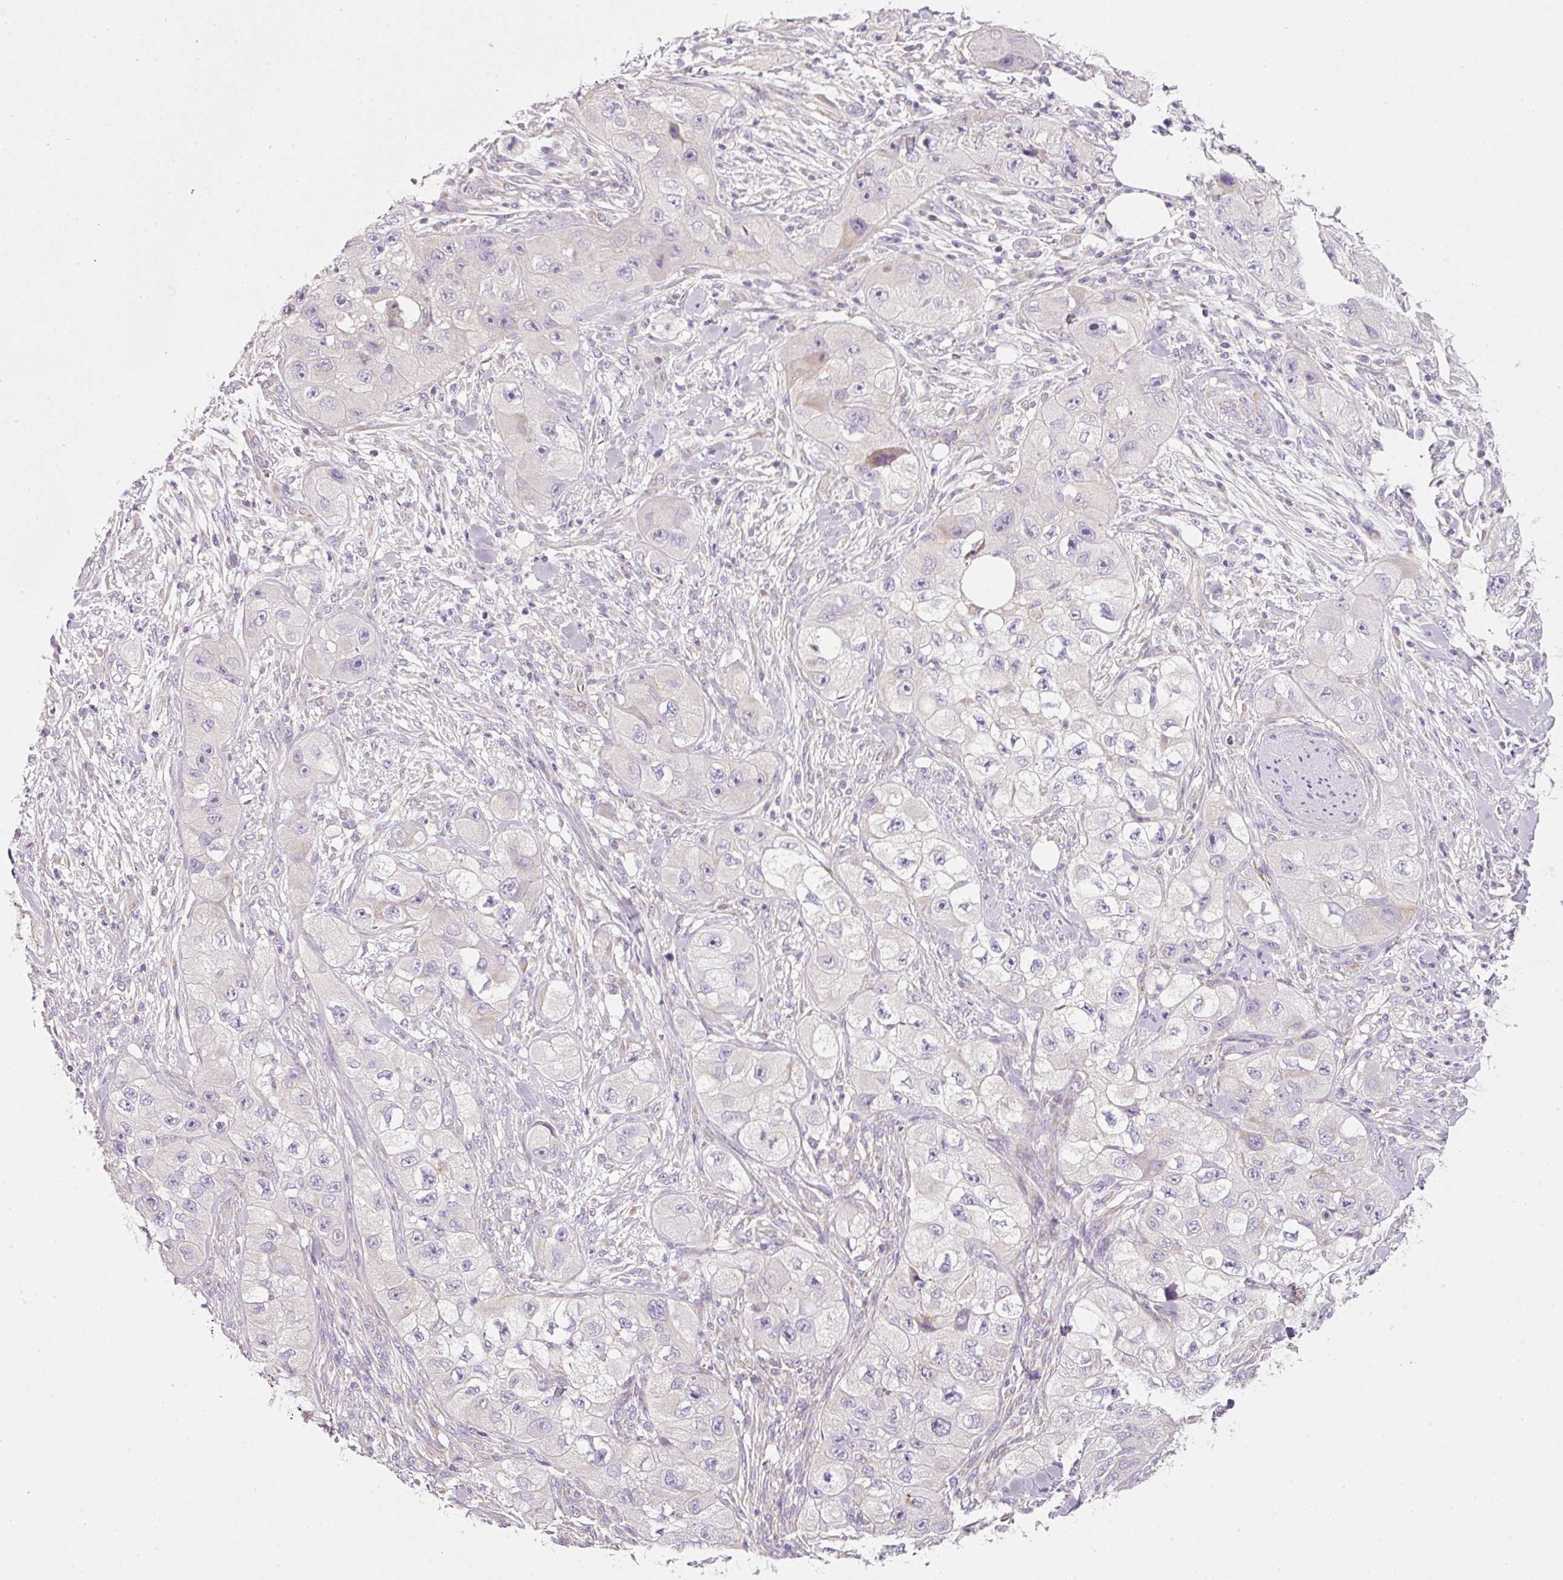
{"staining": {"intensity": "negative", "quantity": "none", "location": "none"}, "tissue": "skin cancer", "cell_type": "Tumor cells", "image_type": "cancer", "snomed": [{"axis": "morphology", "description": "Squamous cell carcinoma, NOS"}, {"axis": "topography", "description": "Skin"}, {"axis": "topography", "description": "Subcutis"}], "caption": "An immunohistochemistry histopathology image of skin cancer is shown. There is no staining in tumor cells of skin cancer.", "gene": "NDUFA1", "patient": {"sex": "male", "age": 73}}